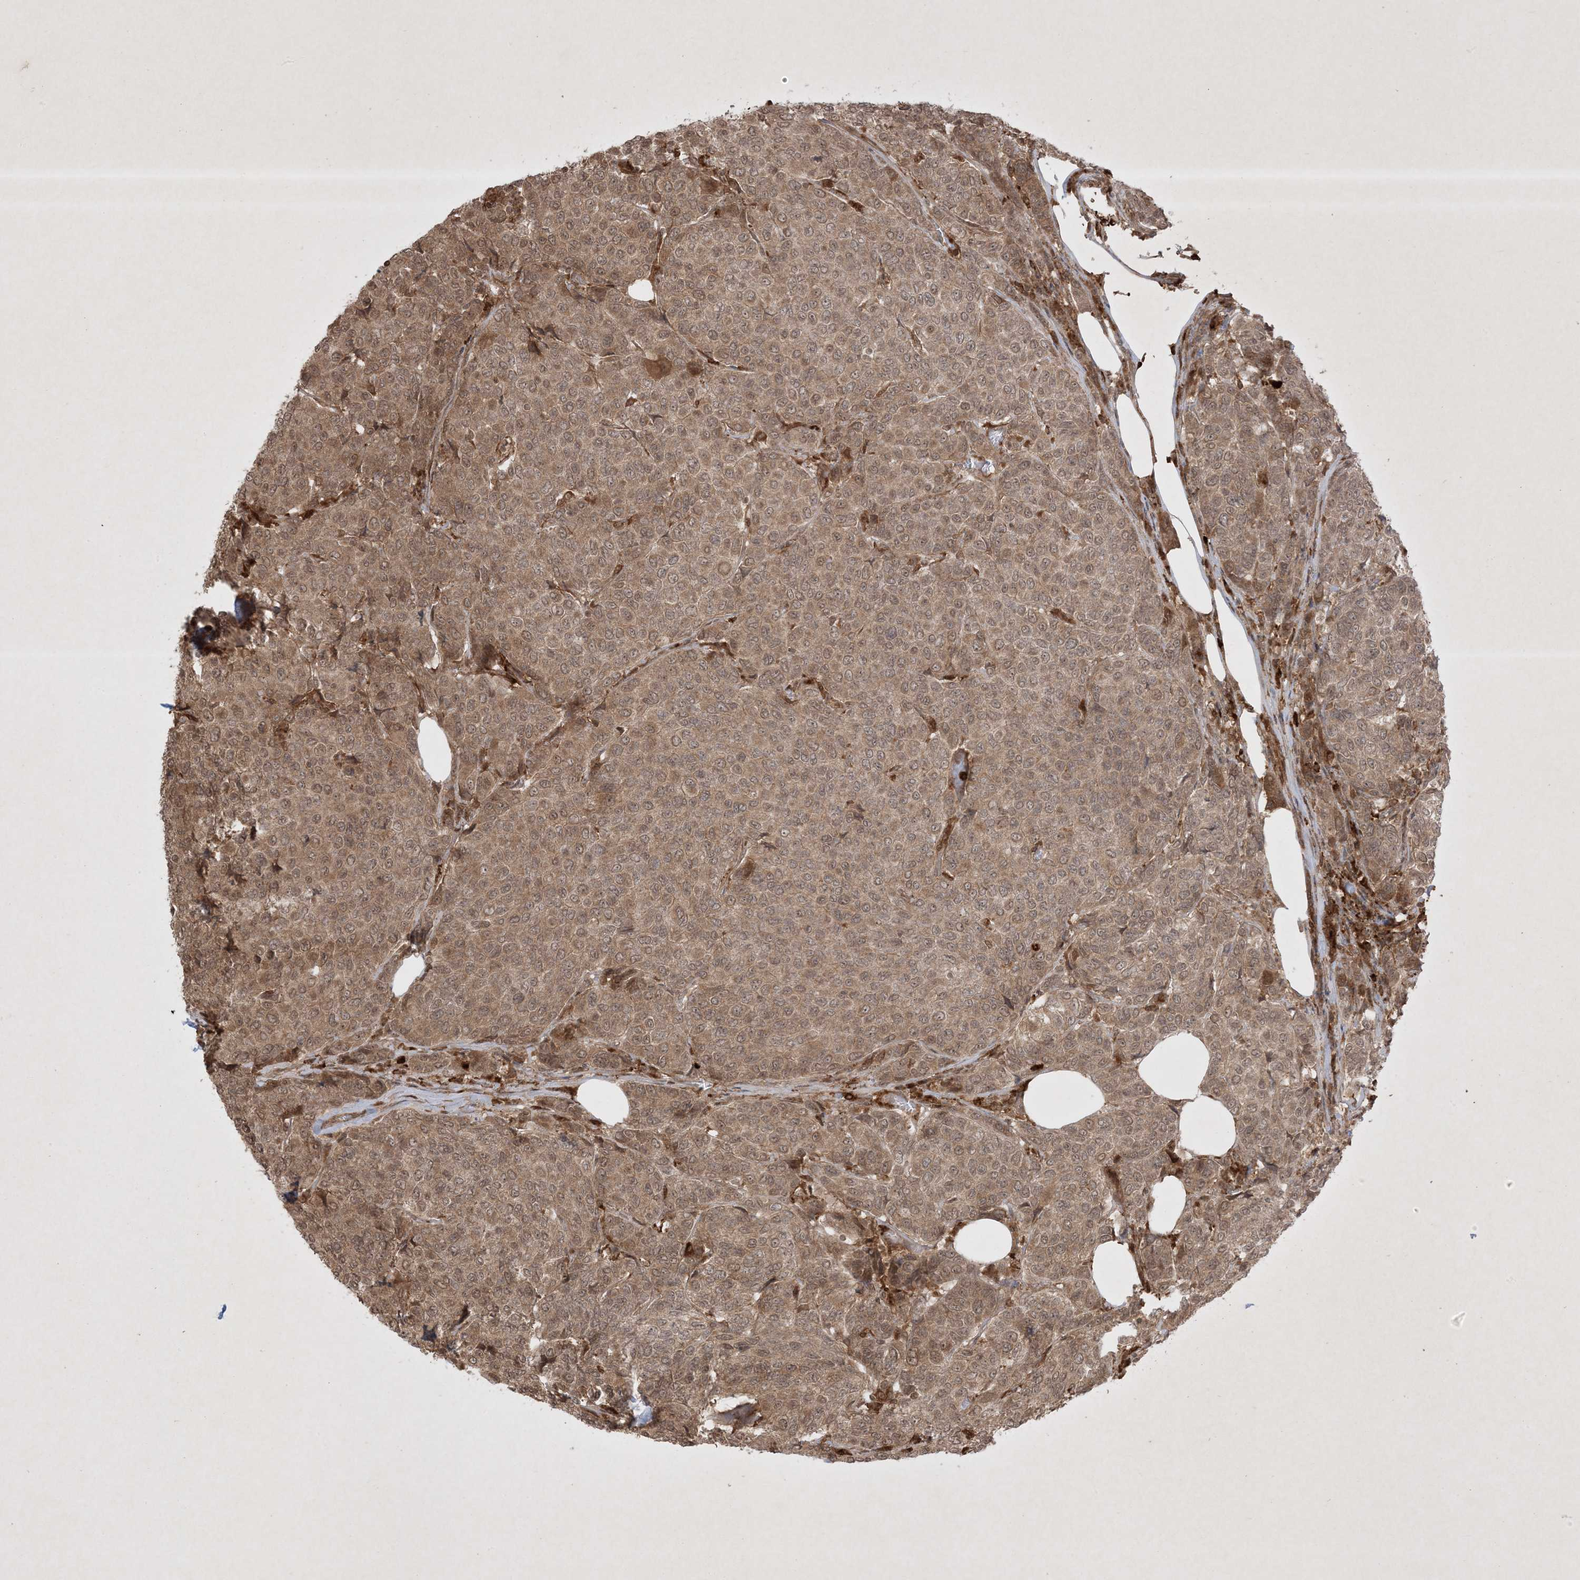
{"staining": {"intensity": "moderate", "quantity": ">75%", "location": "cytoplasmic/membranous,nuclear"}, "tissue": "breast cancer", "cell_type": "Tumor cells", "image_type": "cancer", "snomed": [{"axis": "morphology", "description": "Duct carcinoma"}, {"axis": "topography", "description": "Breast"}], "caption": "This photomicrograph reveals immunohistochemistry staining of human breast invasive ductal carcinoma, with medium moderate cytoplasmic/membranous and nuclear expression in approximately >75% of tumor cells.", "gene": "PTK6", "patient": {"sex": "female", "age": 55}}